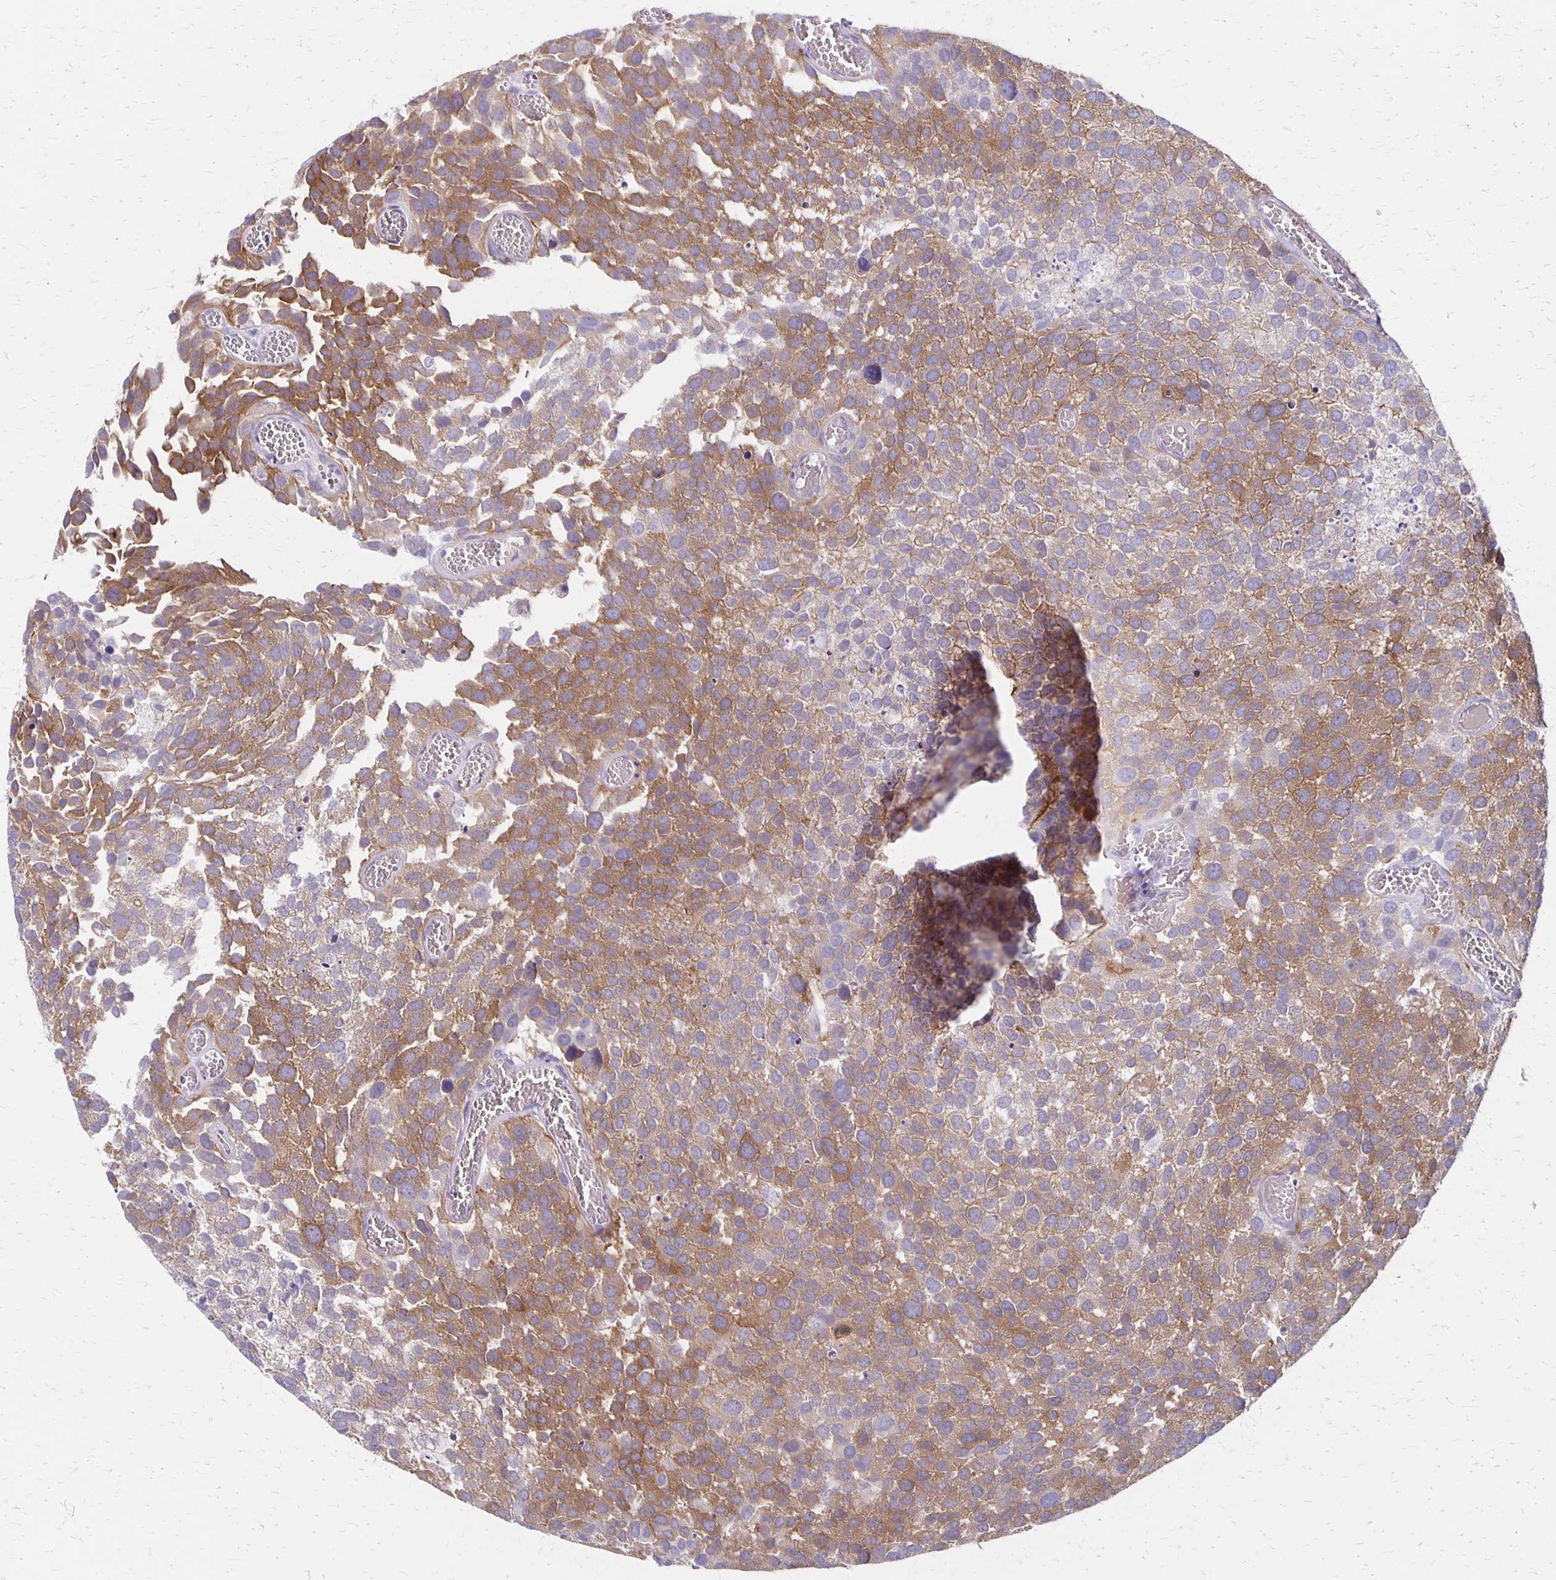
{"staining": {"intensity": "moderate", "quantity": "25%-75%", "location": "cytoplasmic/membranous"}, "tissue": "urothelial cancer", "cell_type": "Tumor cells", "image_type": "cancer", "snomed": [{"axis": "morphology", "description": "Urothelial carcinoma, Low grade"}, {"axis": "topography", "description": "Urinary bladder"}], "caption": "Urothelial carcinoma (low-grade) stained with DAB immunohistochemistry demonstrates medium levels of moderate cytoplasmic/membranous staining in about 25%-75% of tumor cells. (IHC, brightfield microscopy, high magnification).", "gene": "HOMER1", "patient": {"sex": "female", "age": 69}}